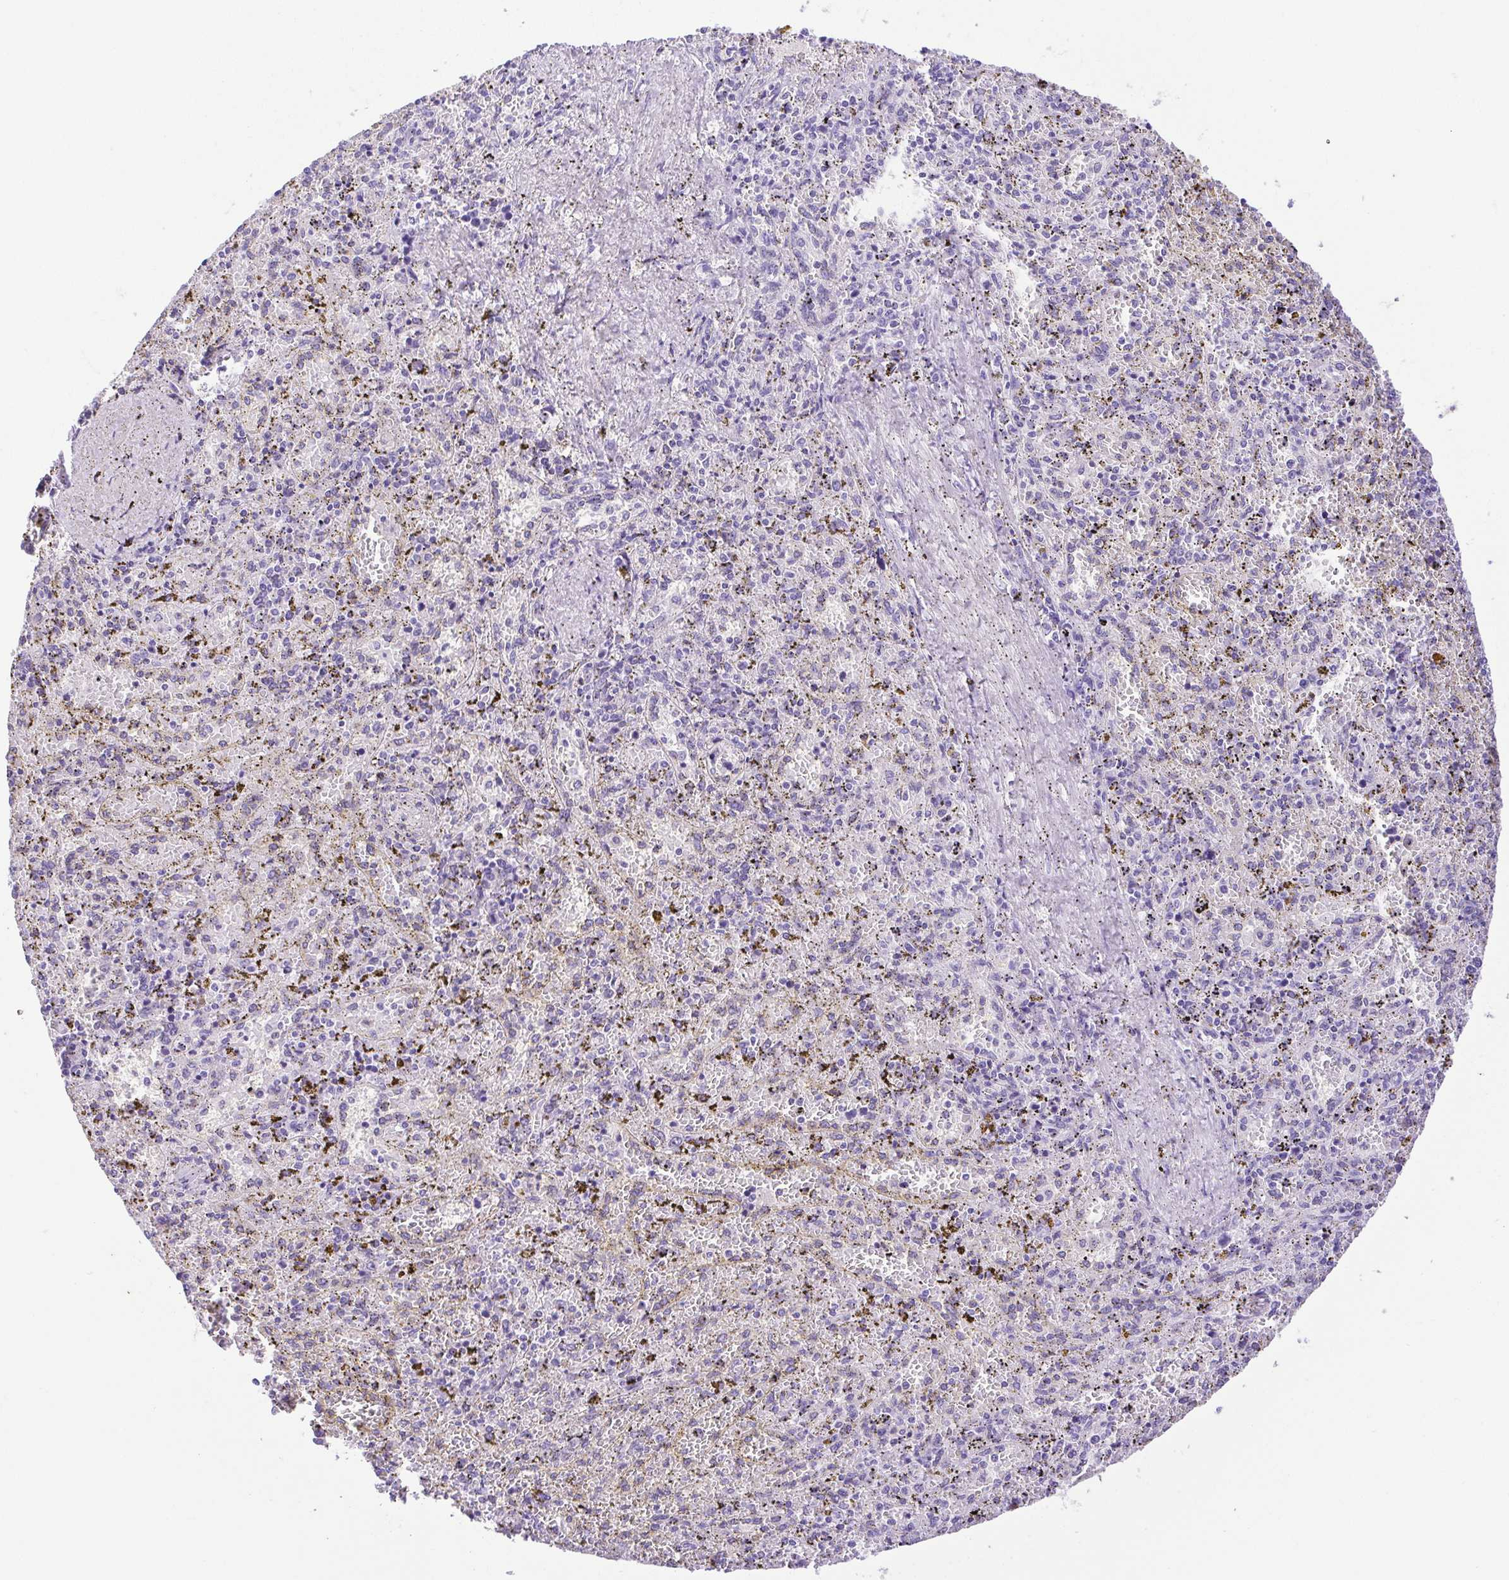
{"staining": {"intensity": "negative", "quantity": "none", "location": "none"}, "tissue": "spleen", "cell_type": "Cells in red pulp", "image_type": "normal", "snomed": [{"axis": "morphology", "description": "Normal tissue, NOS"}, {"axis": "topography", "description": "Spleen"}], "caption": "This micrograph is of unremarkable spleen stained with IHC to label a protein in brown with the nuclei are counter-stained blue. There is no expression in cells in red pulp.", "gene": "CDSN", "patient": {"sex": "female", "age": 50}}